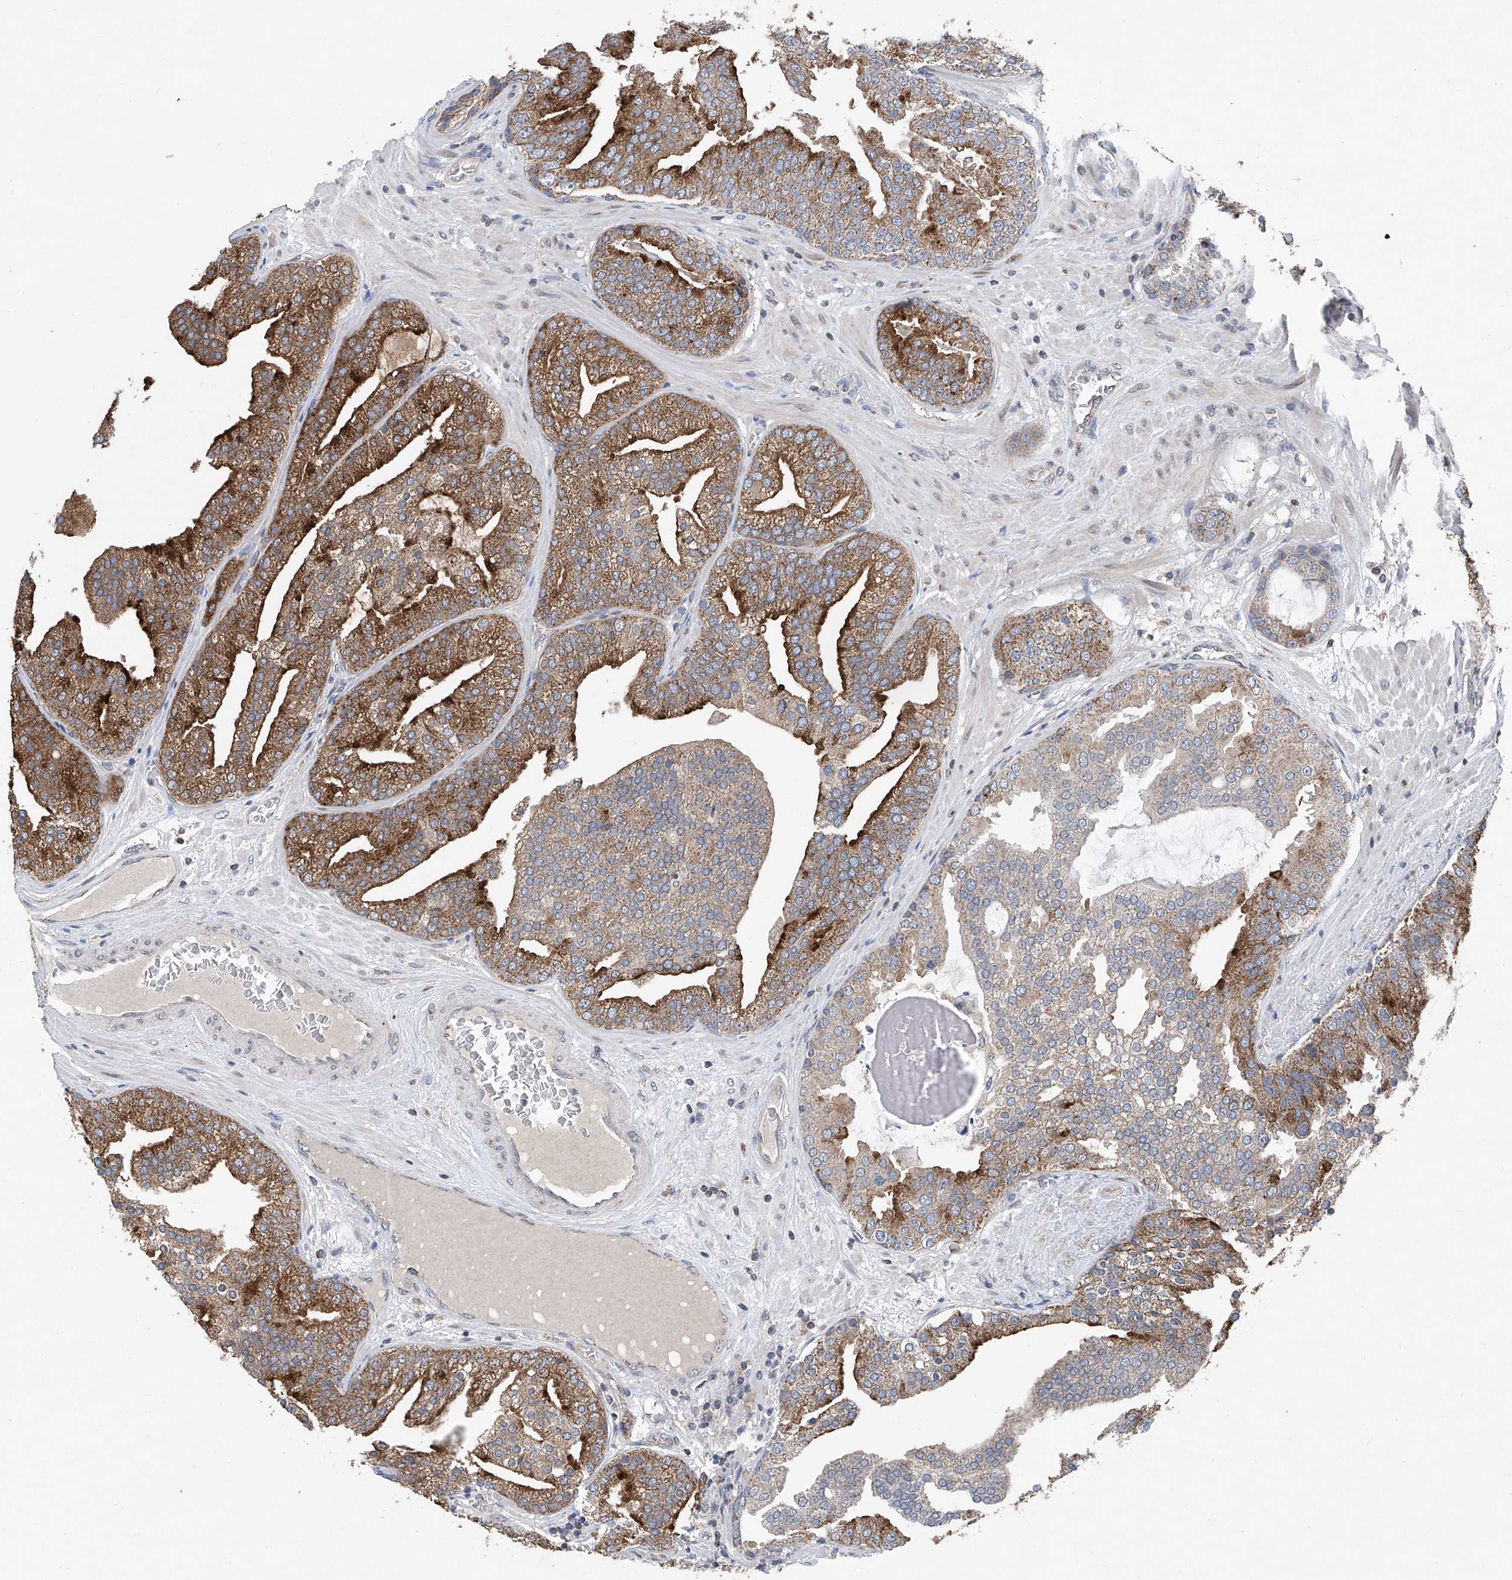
{"staining": {"intensity": "strong", "quantity": ">75%", "location": "cytoplasmic/membranous"}, "tissue": "prostate cancer", "cell_type": "Tumor cells", "image_type": "cancer", "snomed": [{"axis": "morphology", "description": "Adenocarcinoma, Low grade"}, {"axis": "topography", "description": "Prostate"}], "caption": "Prostate cancer (low-grade adenocarcinoma) was stained to show a protein in brown. There is high levels of strong cytoplasmic/membranous staining in about >75% of tumor cells.", "gene": "BCKDHB", "patient": {"sex": "male", "age": 67}}